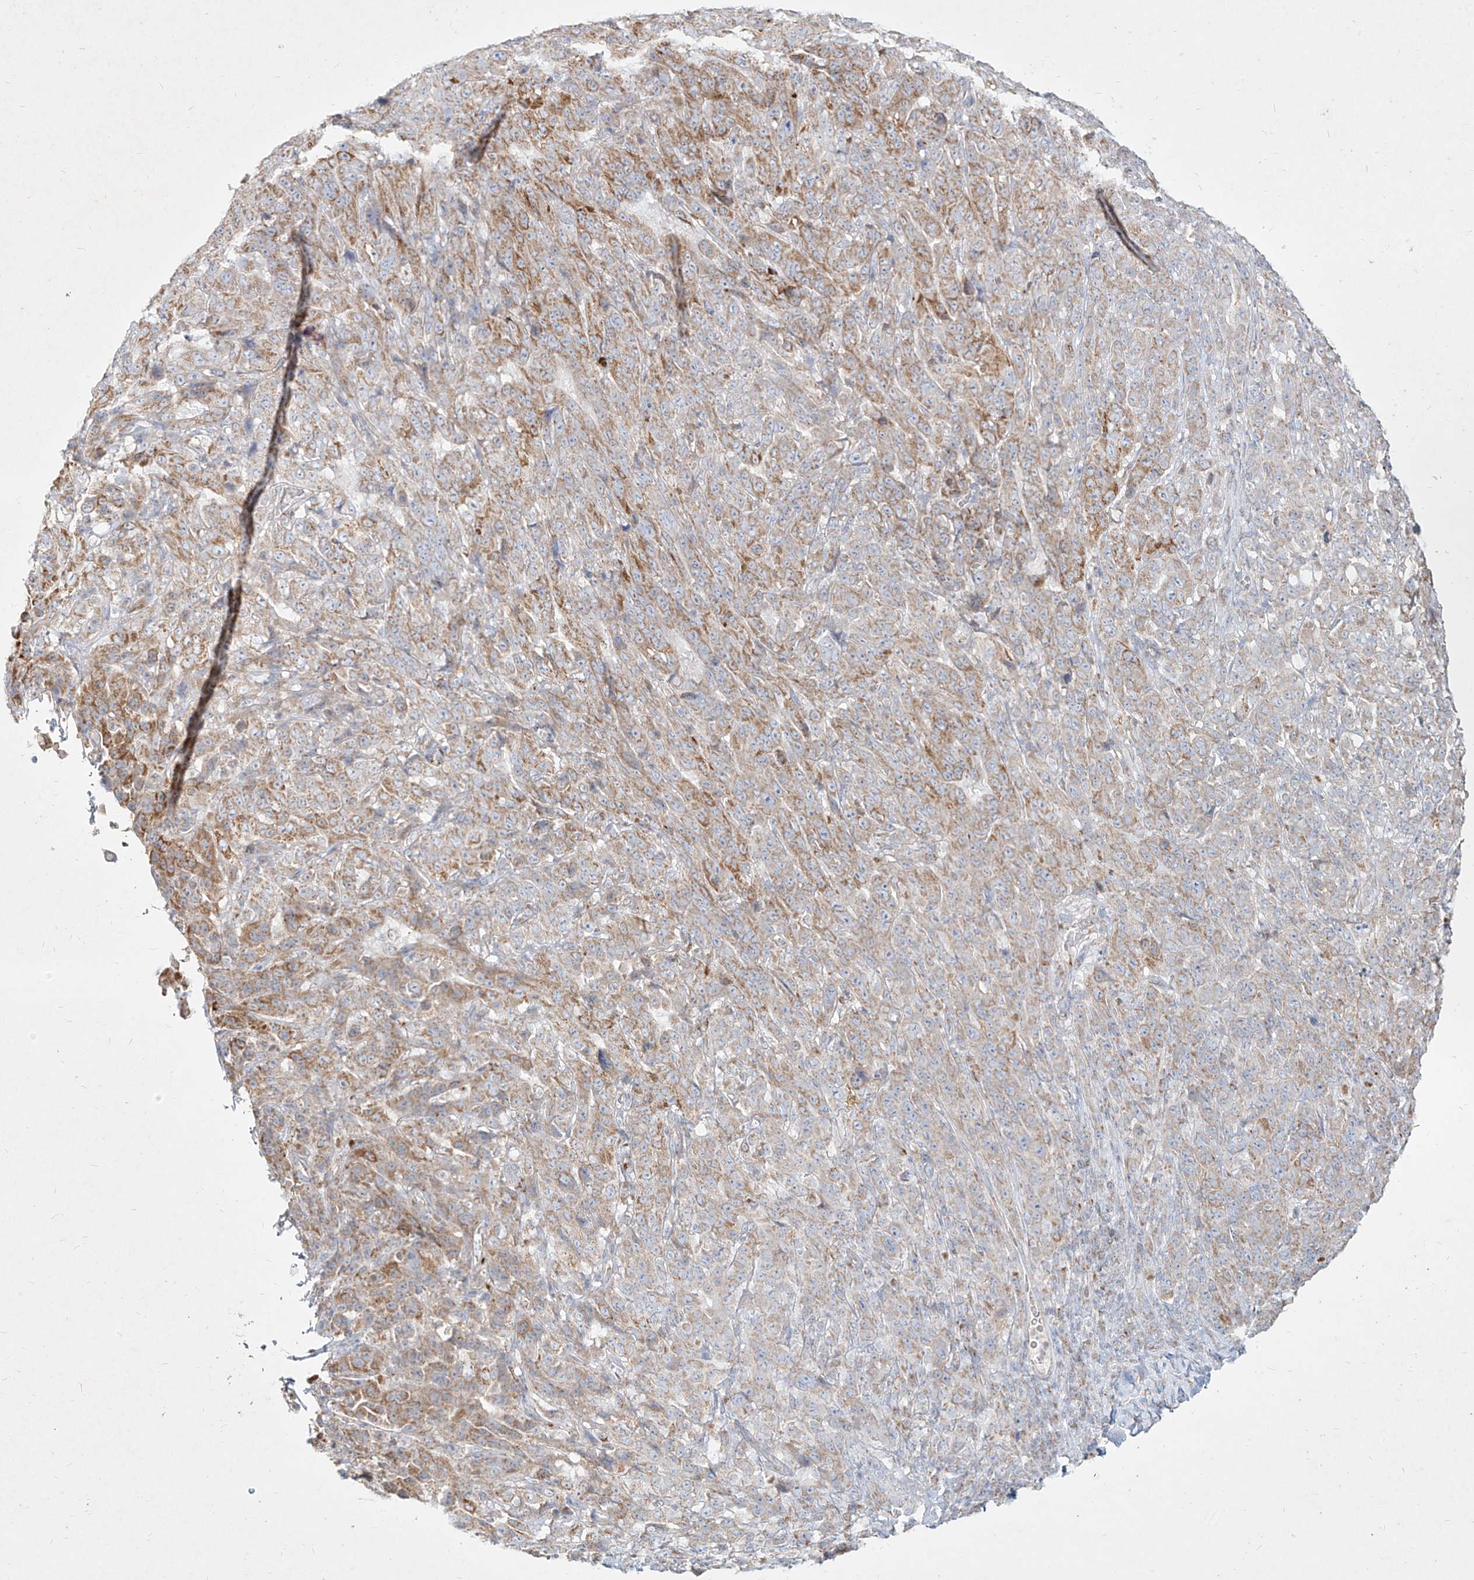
{"staining": {"intensity": "moderate", "quantity": "25%-75%", "location": "cytoplasmic/membranous"}, "tissue": "pancreatic cancer", "cell_type": "Tumor cells", "image_type": "cancer", "snomed": [{"axis": "morphology", "description": "Adenocarcinoma, NOS"}, {"axis": "topography", "description": "Pancreas"}], "caption": "Immunohistochemistry of human pancreatic cancer exhibits medium levels of moderate cytoplasmic/membranous expression in about 25%-75% of tumor cells. (Stains: DAB in brown, nuclei in blue, Microscopy: brightfield microscopy at high magnification).", "gene": "MTX2", "patient": {"sex": "male", "age": 63}}